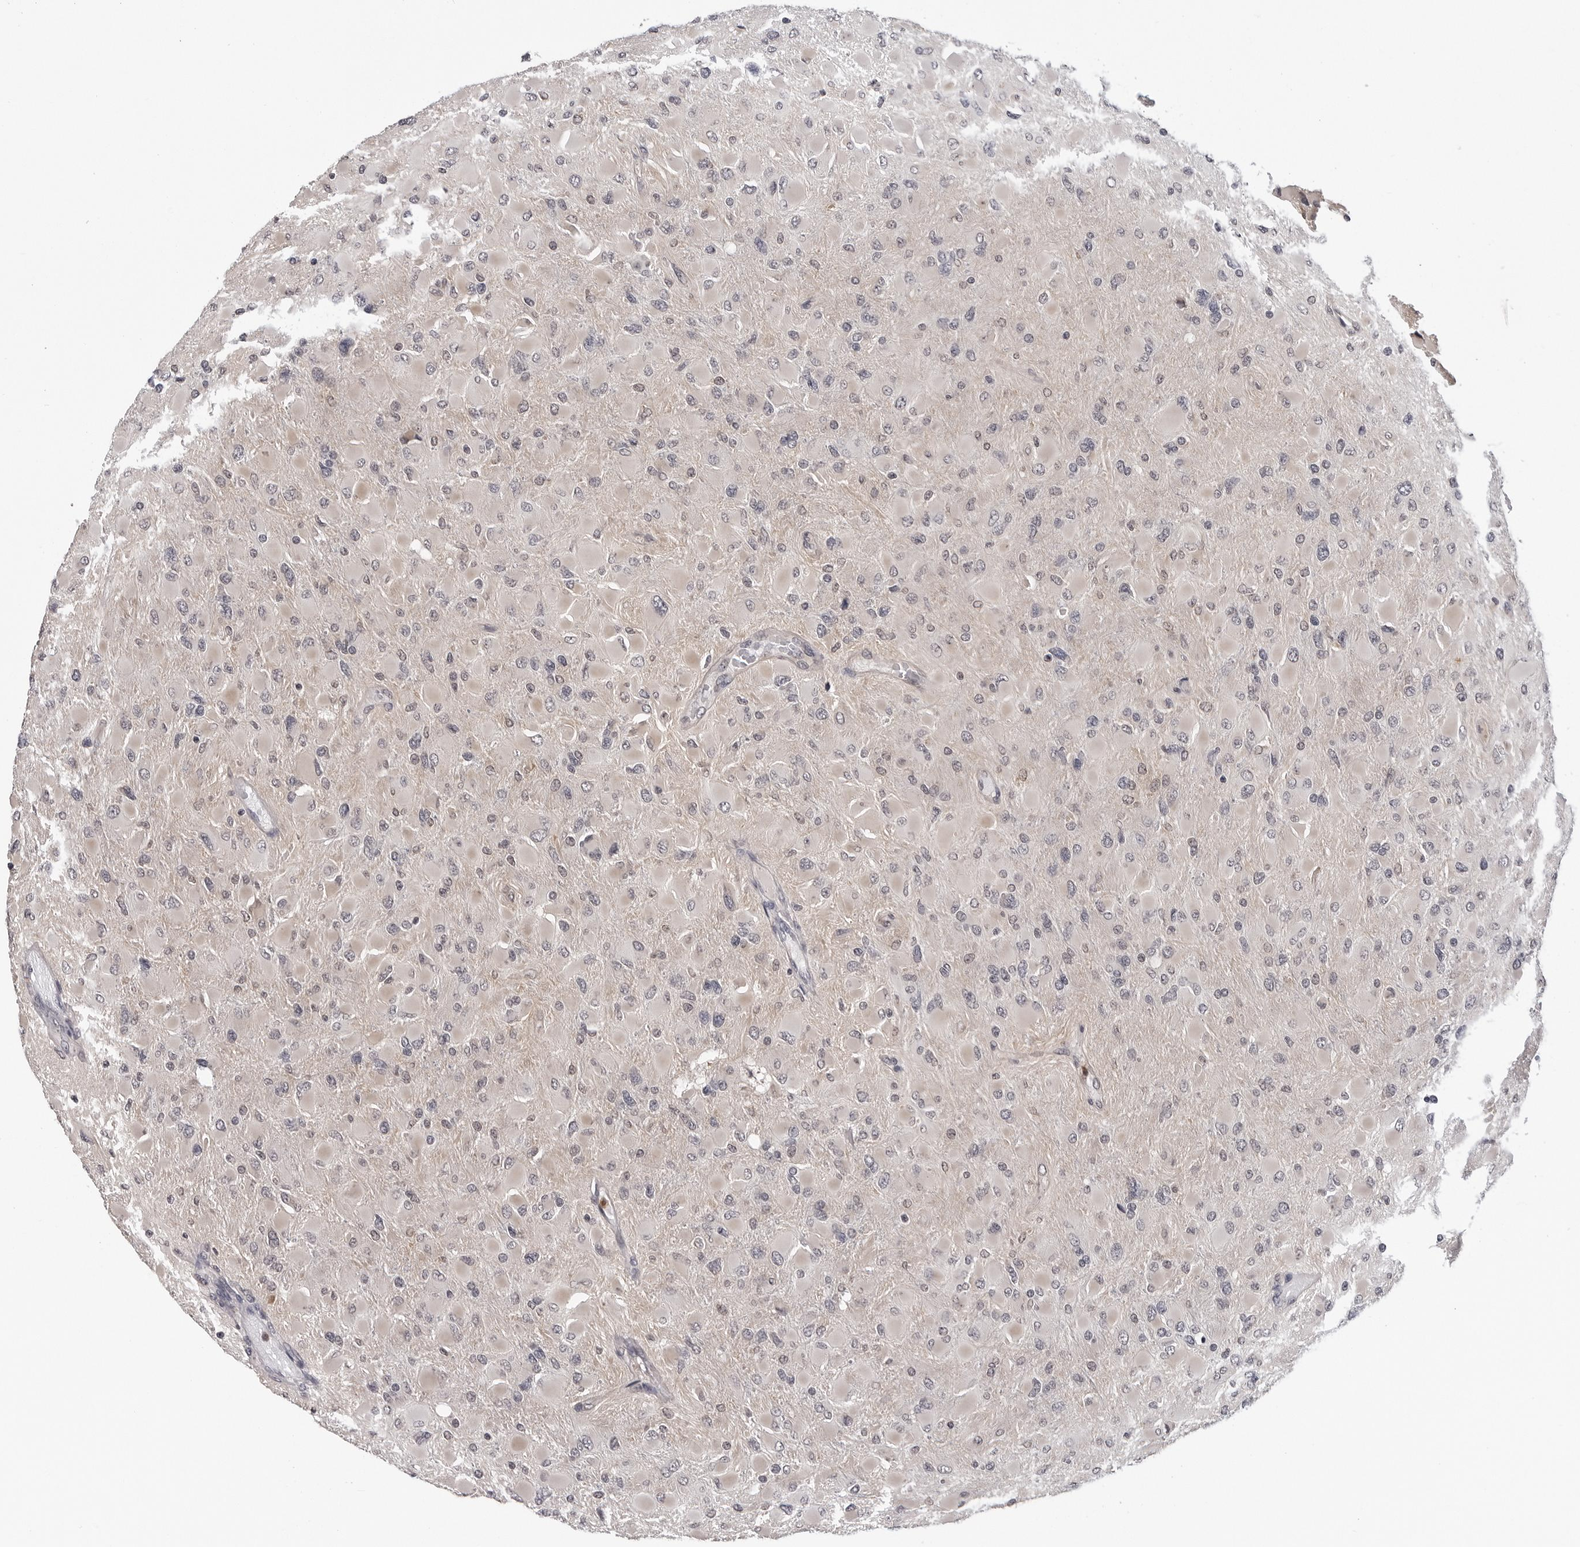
{"staining": {"intensity": "weak", "quantity": "<25%", "location": "nuclear"}, "tissue": "glioma", "cell_type": "Tumor cells", "image_type": "cancer", "snomed": [{"axis": "morphology", "description": "Glioma, malignant, High grade"}, {"axis": "topography", "description": "Cerebral cortex"}], "caption": "Micrograph shows no protein expression in tumor cells of glioma tissue.", "gene": "TRMT13", "patient": {"sex": "female", "age": 36}}